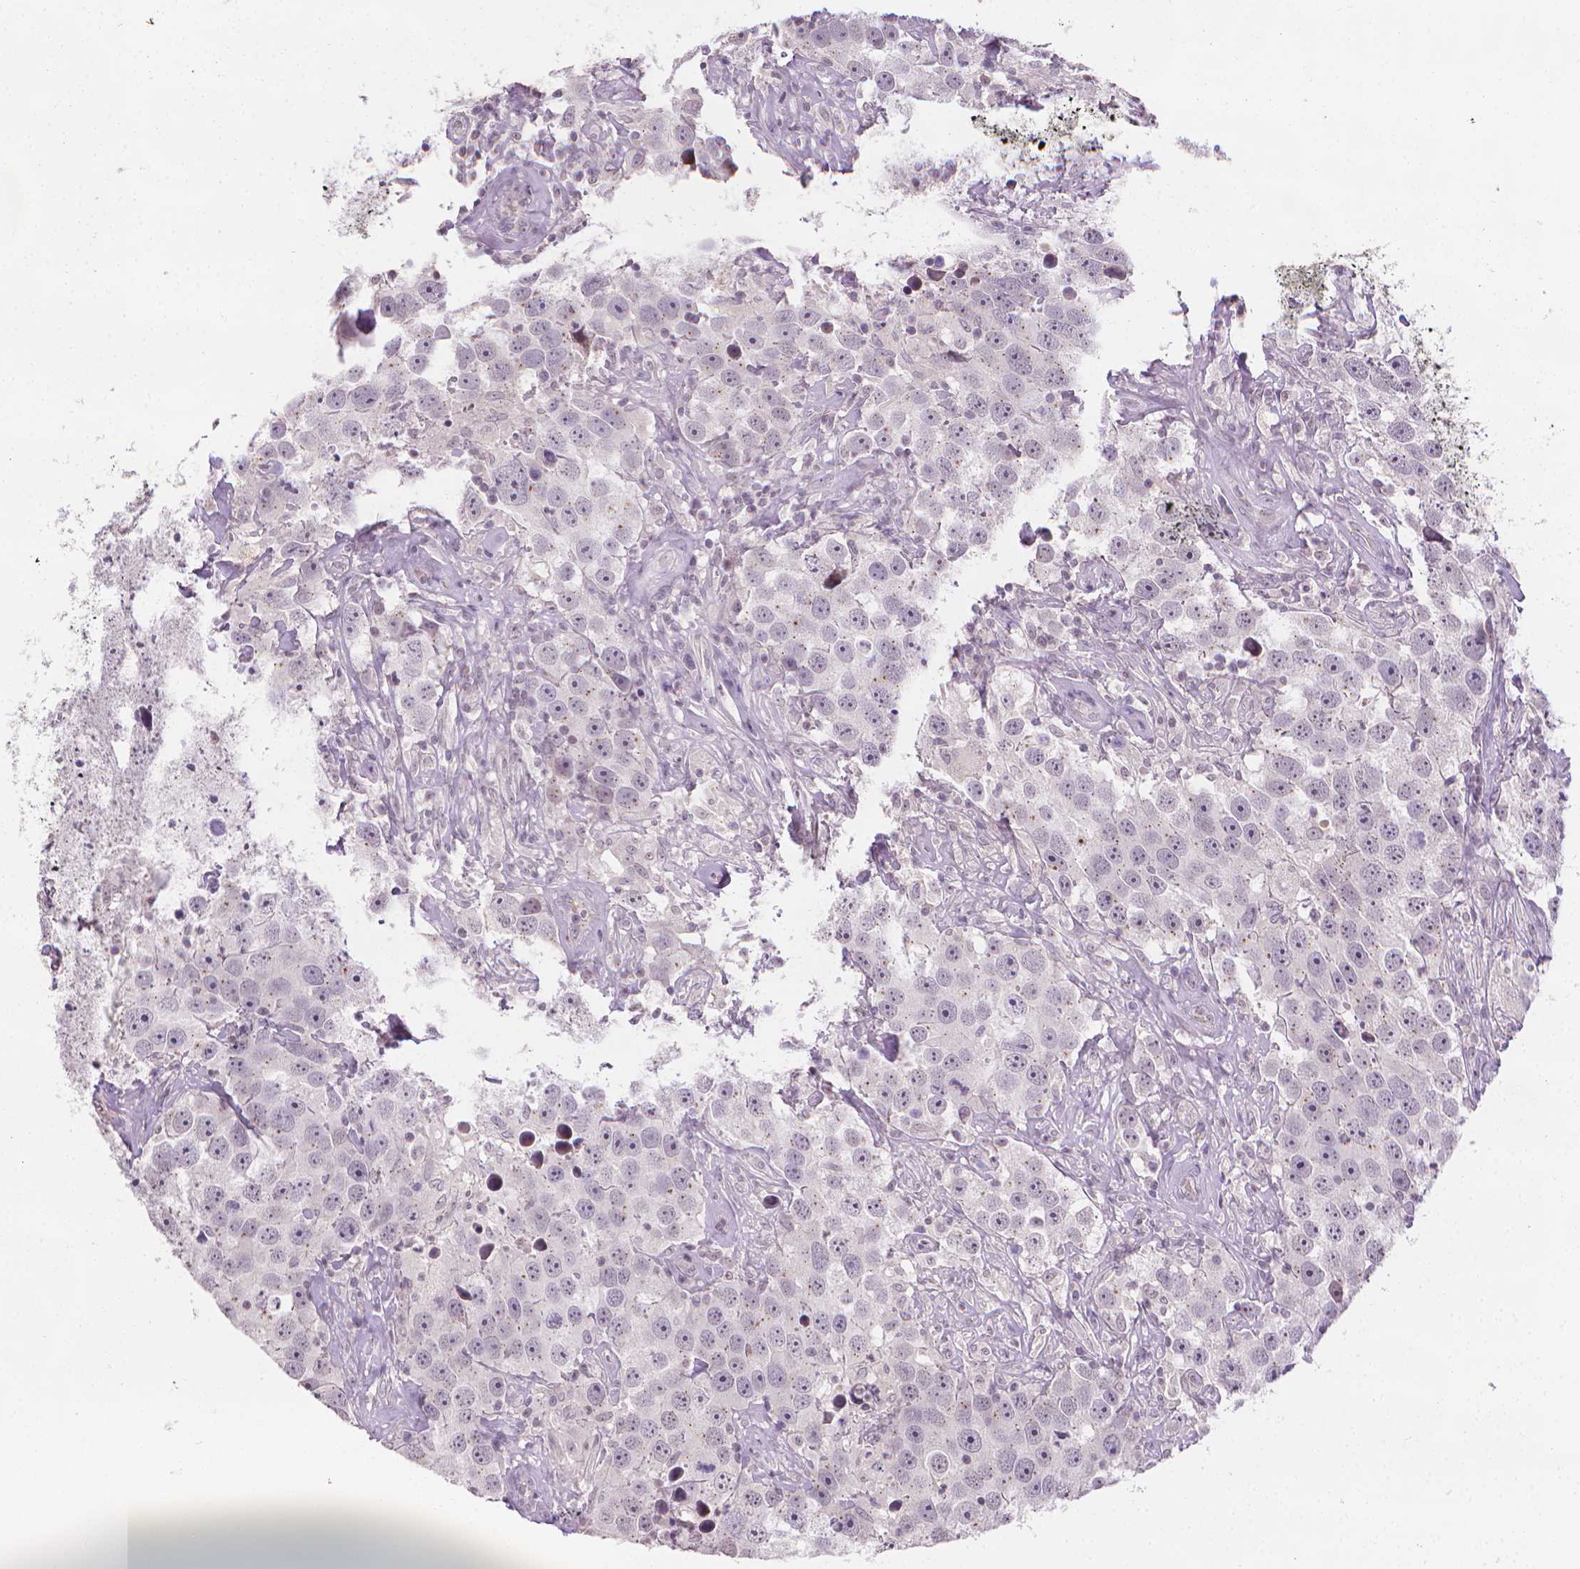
{"staining": {"intensity": "negative", "quantity": "none", "location": "none"}, "tissue": "testis cancer", "cell_type": "Tumor cells", "image_type": "cancer", "snomed": [{"axis": "morphology", "description": "Seminoma, NOS"}, {"axis": "topography", "description": "Testis"}], "caption": "High power microscopy micrograph of an IHC photomicrograph of testis cancer, revealing no significant positivity in tumor cells.", "gene": "NCAN", "patient": {"sex": "male", "age": 49}}